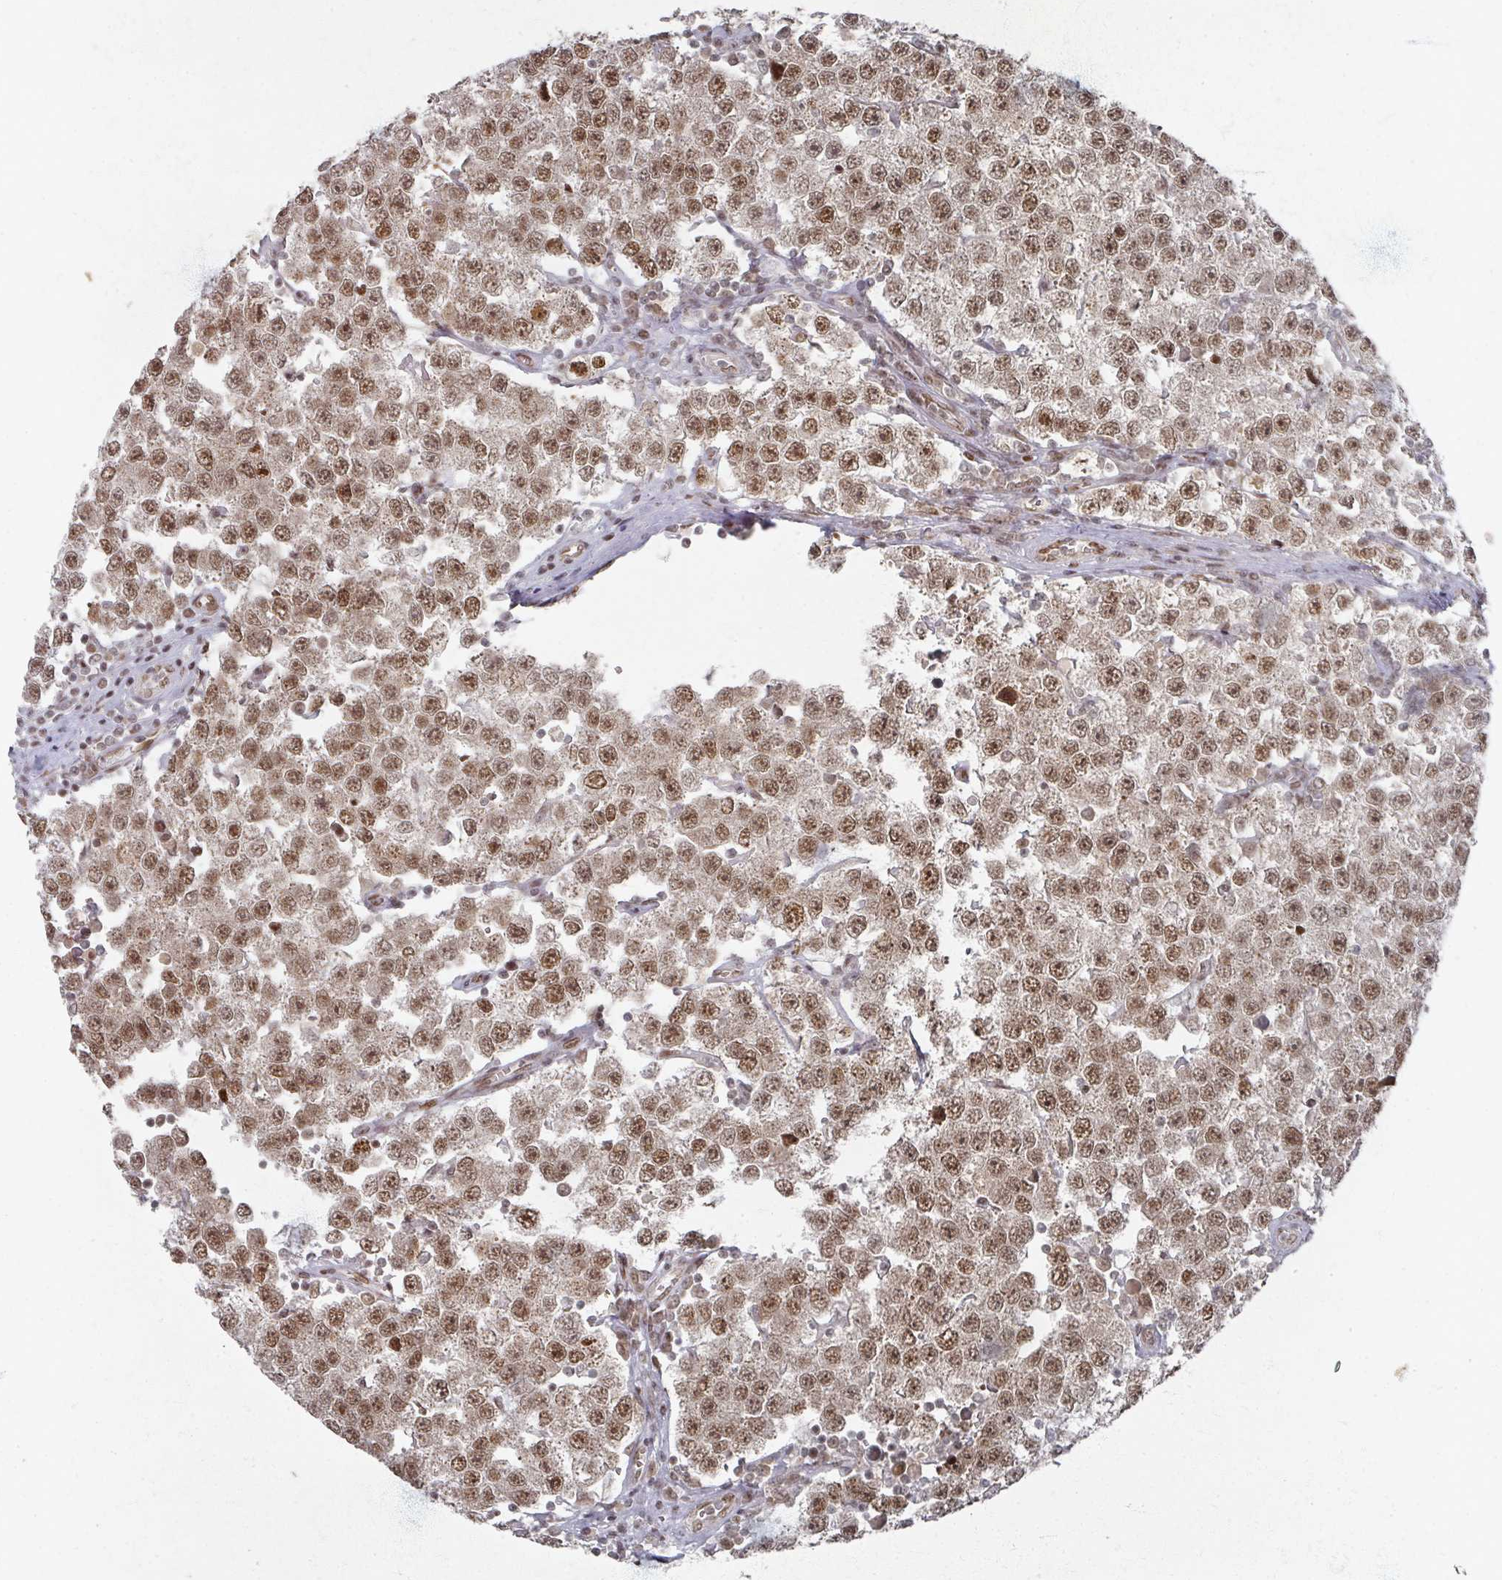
{"staining": {"intensity": "moderate", "quantity": ">75%", "location": "nuclear"}, "tissue": "testis cancer", "cell_type": "Tumor cells", "image_type": "cancer", "snomed": [{"axis": "morphology", "description": "Seminoma, NOS"}, {"axis": "topography", "description": "Testis"}], "caption": "A high-resolution micrograph shows immunohistochemistry staining of testis cancer (seminoma), which demonstrates moderate nuclear expression in approximately >75% of tumor cells. The protein of interest is stained brown, and the nuclei are stained in blue (DAB (3,3'-diaminobenzidine) IHC with brightfield microscopy, high magnification).", "gene": "PSKH1", "patient": {"sex": "male", "age": 34}}